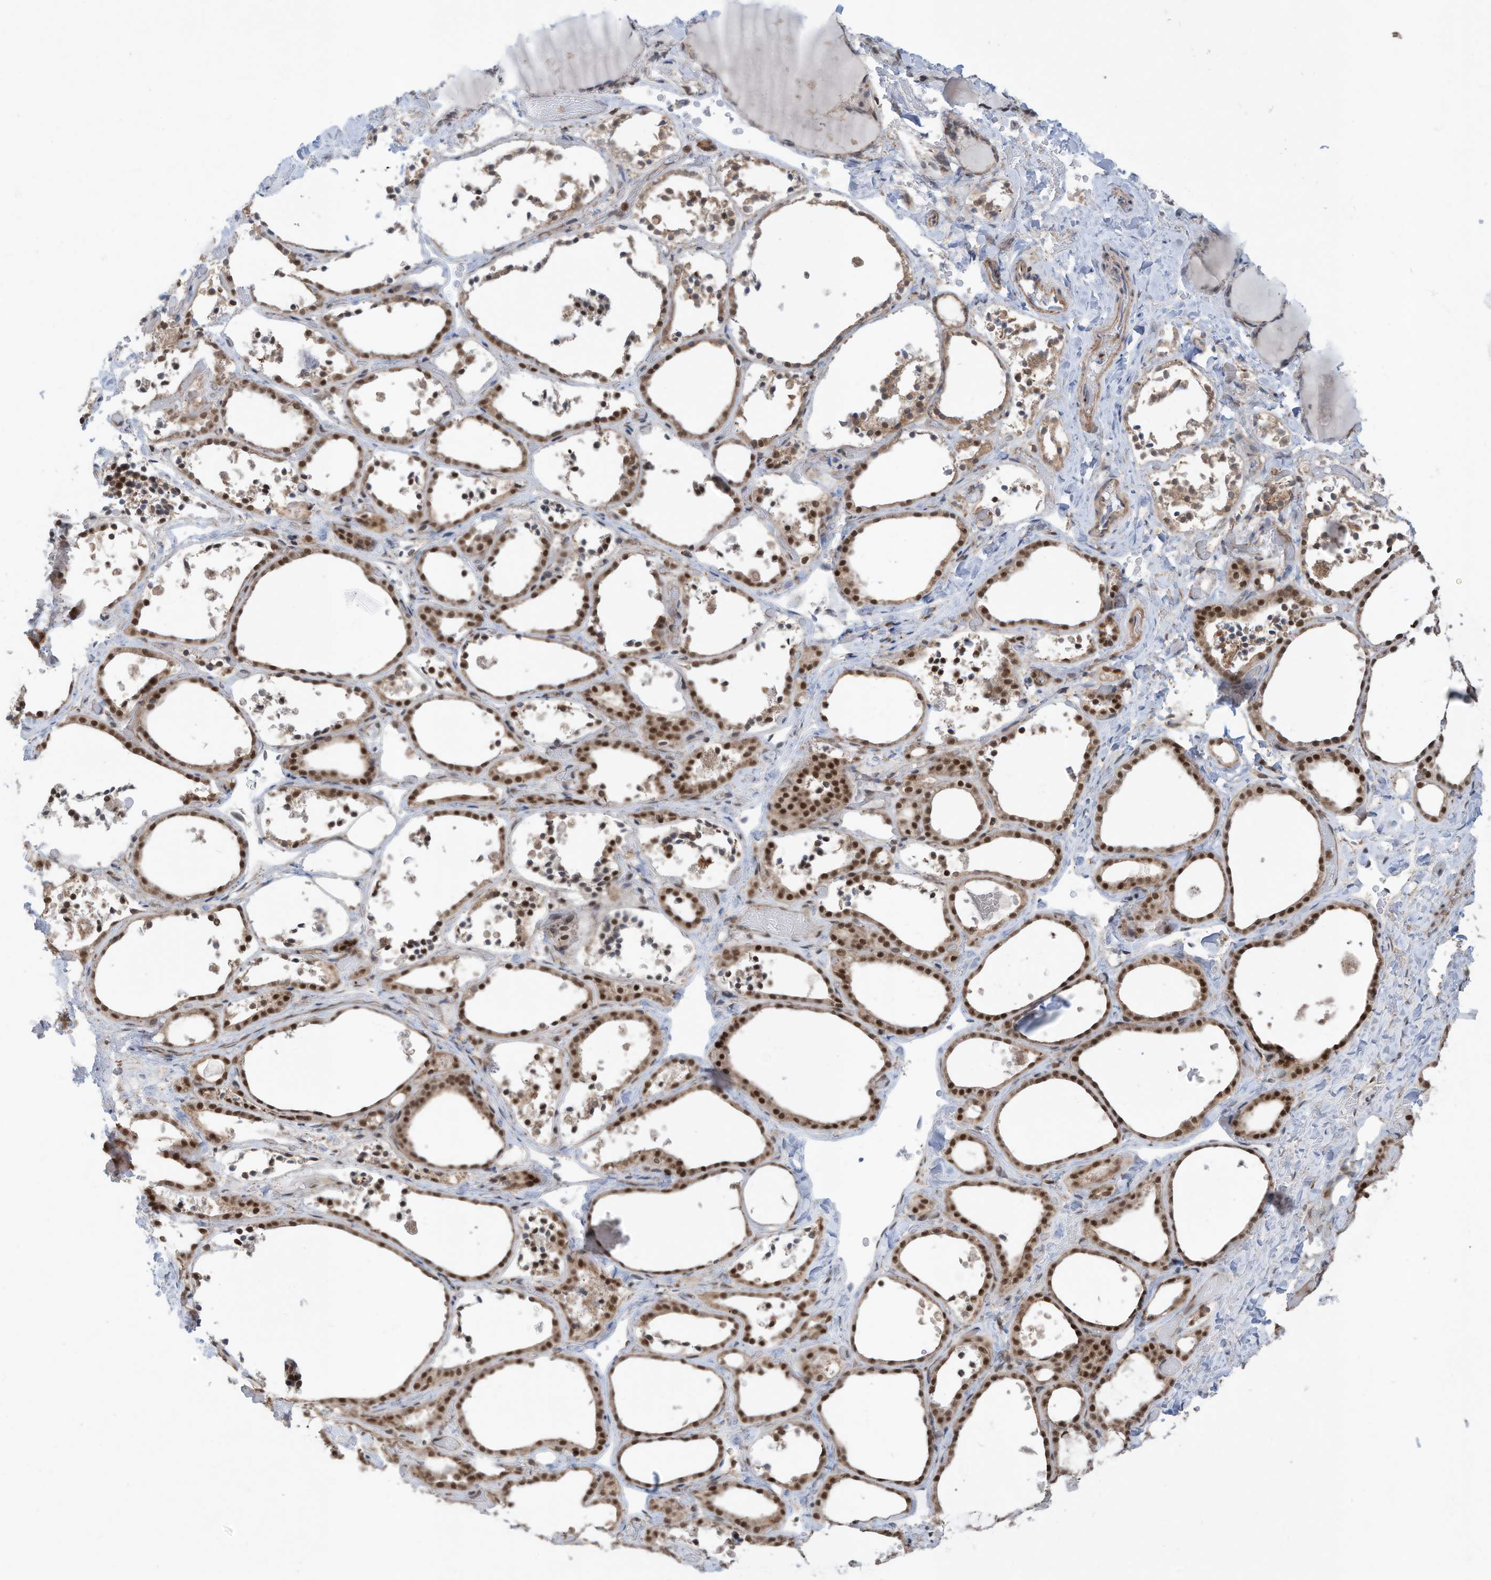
{"staining": {"intensity": "strong", "quantity": ">75%", "location": "cytoplasmic/membranous,nuclear"}, "tissue": "thyroid gland", "cell_type": "Glandular cells", "image_type": "normal", "snomed": [{"axis": "morphology", "description": "Normal tissue, NOS"}, {"axis": "topography", "description": "Thyroid gland"}], "caption": "Benign thyroid gland displays strong cytoplasmic/membranous,nuclear positivity in approximately >75% of glandular cells, visualized by immunohistochemistry. (Stains: DAB in brown, nuclei in blue, Microscopy: brightfield microscopy at high magnification).", "gene": "REPIN1", "patient": {"sex": "female", "age": 44}}